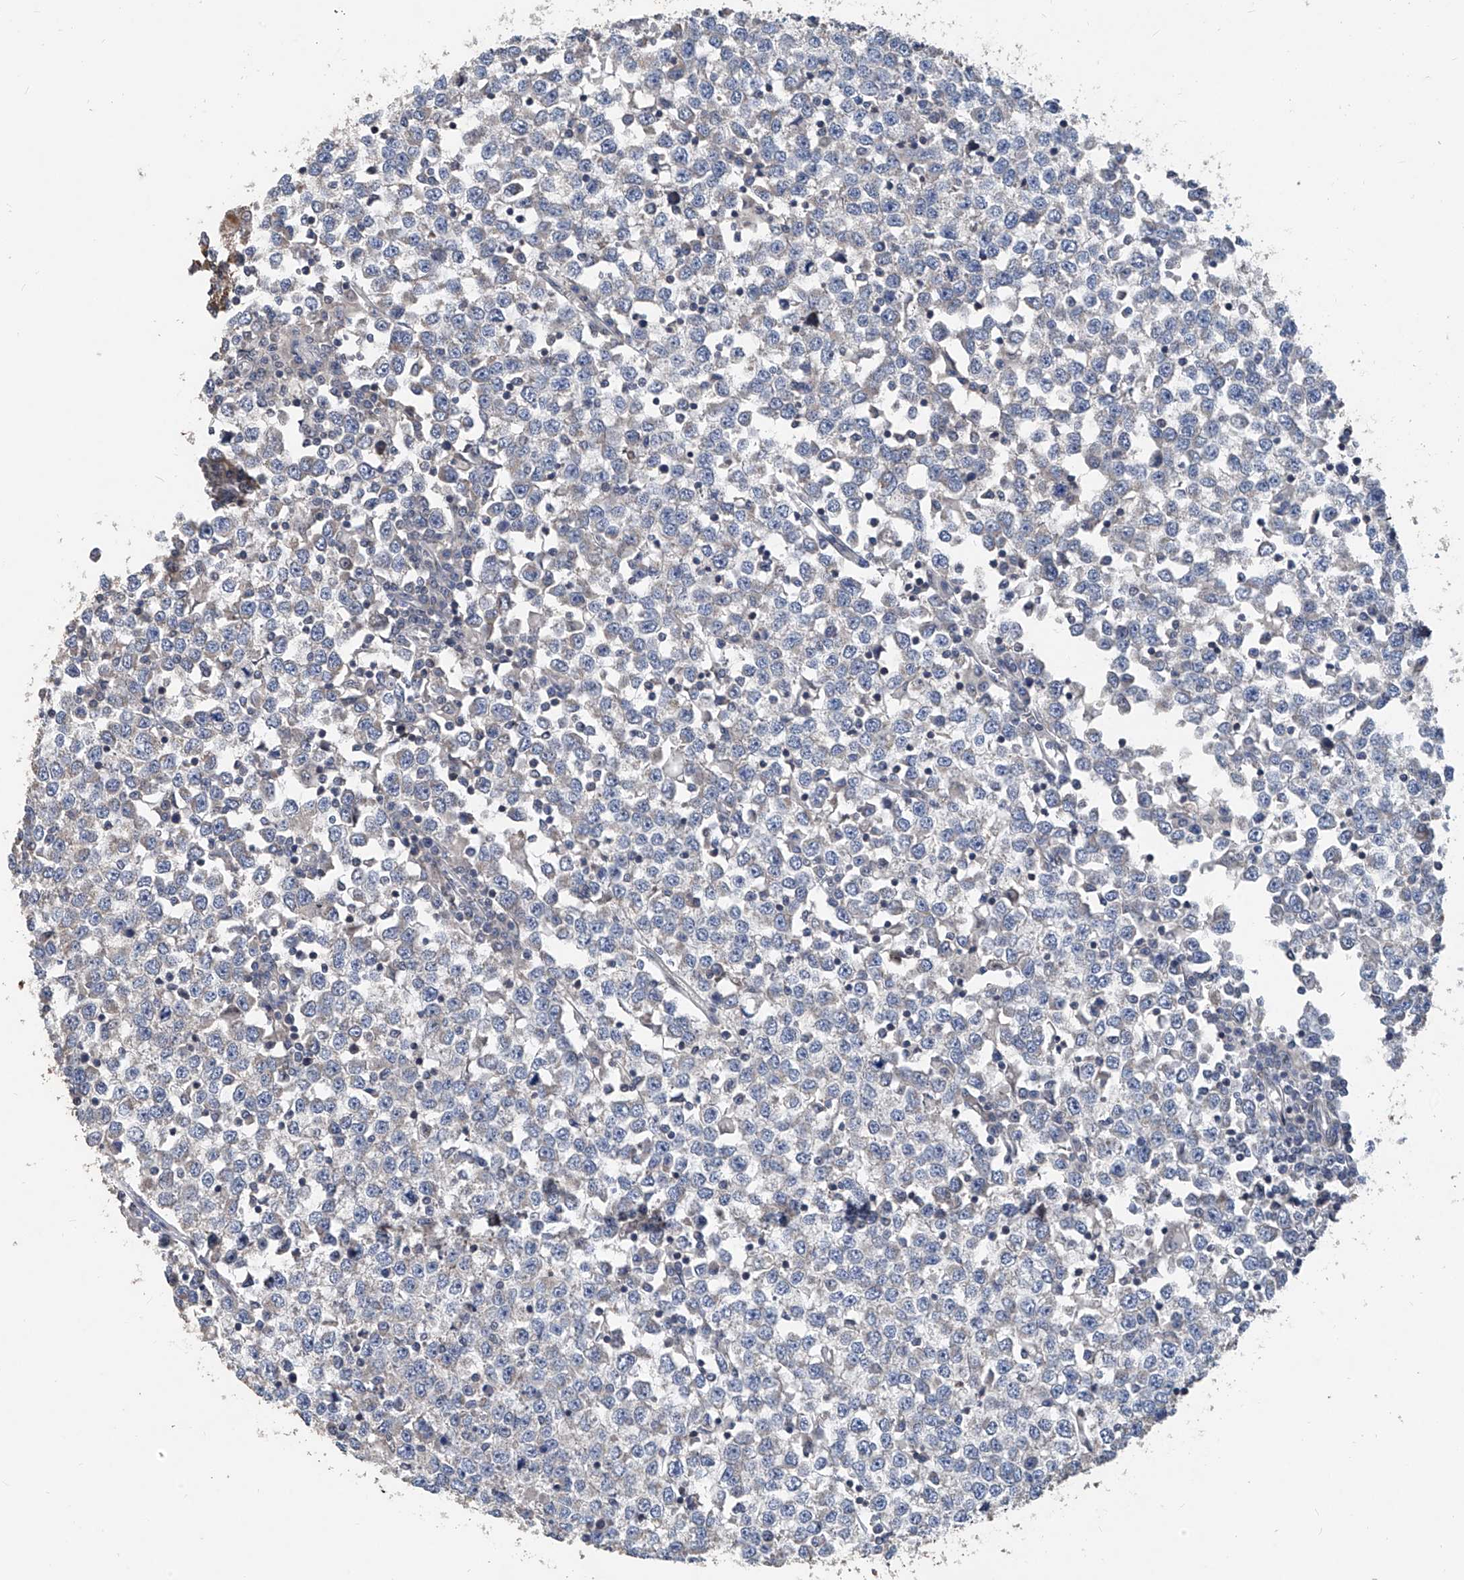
{"staining": {"intensity": "moderate", "quantity": "25%-75%", "location": "cytoplasmic/membranous"}, "tissue": "testis cancer", "cell_type": "Tumor cells", "image_type": "cancer", "snomed": [{"axis": "morphology", "description": "Seminoma, NOS"}, {"axis": "topography", "description": "Testis"}], "caption": "This histopathology image exhibits IHC staining of human testis seminoma, with medium moderate cytoplasmic/membranous staining in approximately 25%-75% of tumor cells.", "gene": "BCKDHB", "patient": {"sex": "male", "age": 65}}